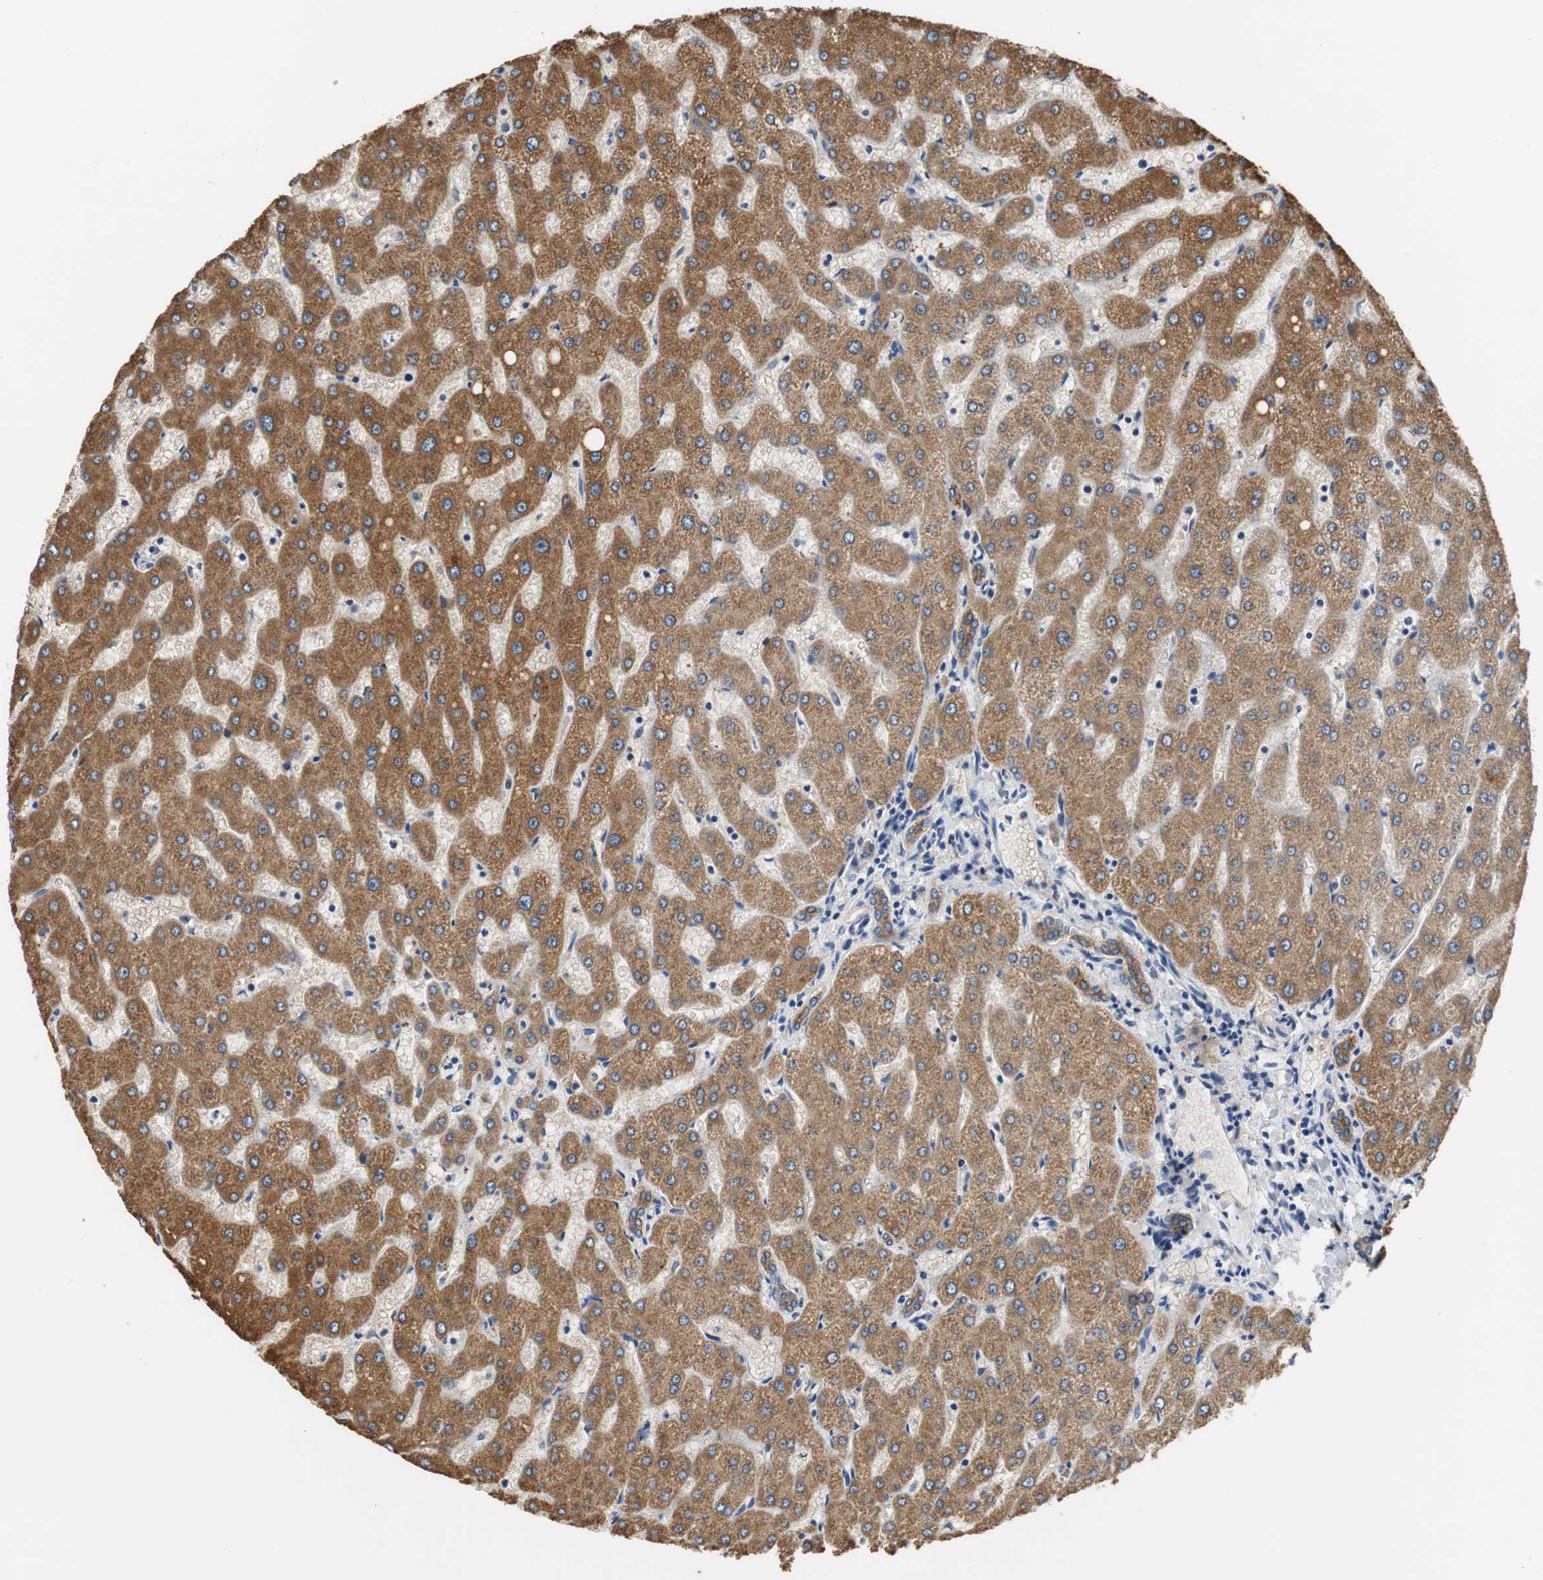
{"staining": {"intensity": "moderate", "quantity": ">75%", "location": "cytoplasmic/membranous"}, "tissue": "liver", "cell_type": "Cholangiocytes", "image_type": "normal", "snomed": [{"axis": "morphology", "description": "Normal tissue, NOS"}, {"axis": "topography", "description": "Liver"}], "caption": "Approximately >75% of cholangiocytes in benign human liver exhibit moderate cytoplasmic/membranous protein expression as visualized by brown immunohistochemical staining.", "gene": "MTIF2", "patient": {"sex": "male", "age": 67}}